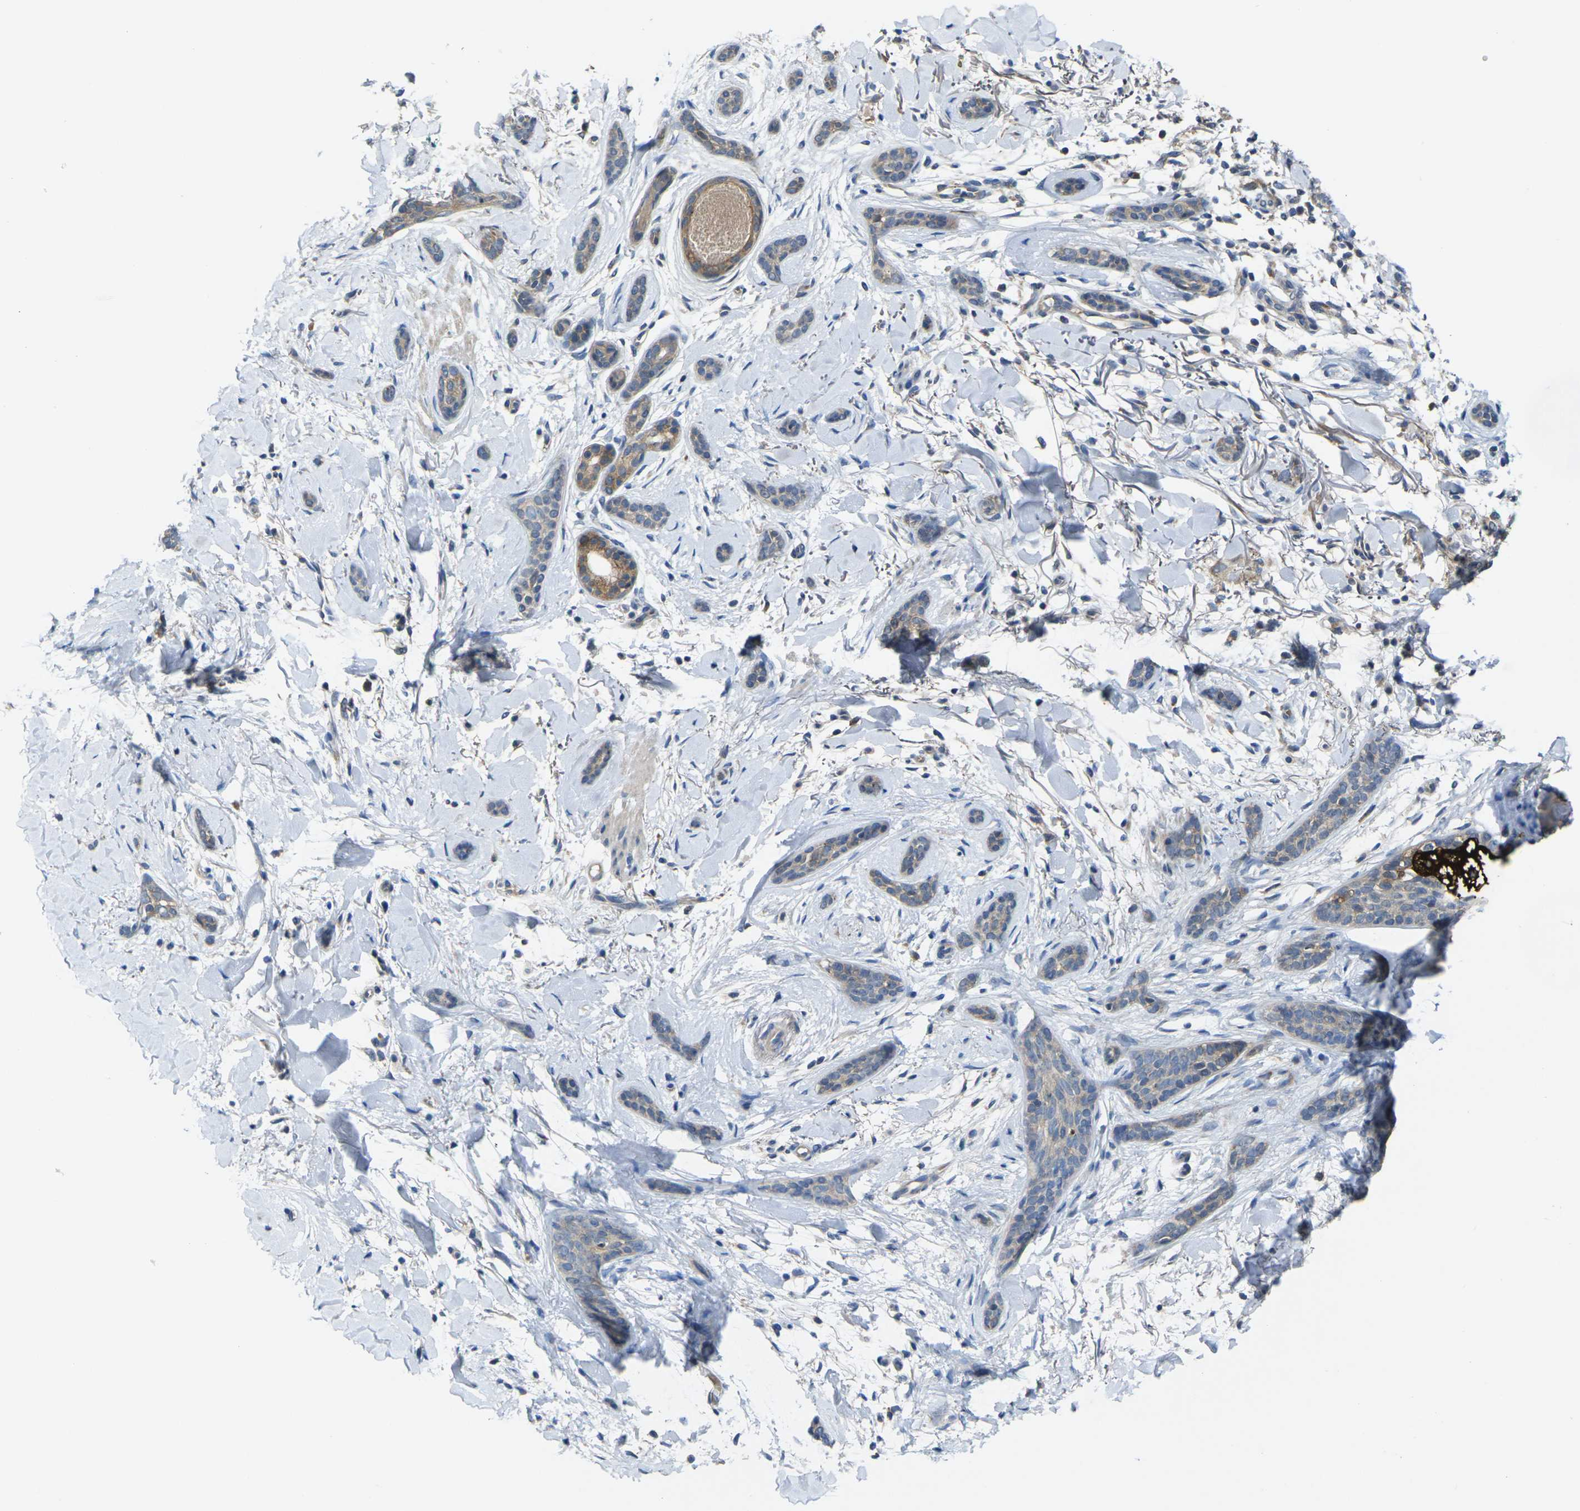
{"staining": {"intensity": "moderate", "quantity": "25%-75%", "location": "cytoplasmic/membranous"}, "tissue": "skin cancer", "cell_type": "Tumor cells", "image_type": "cancer", "snomed": [{"axis": "morphology", "description": "Basal cell carcinoma"}, {"axis": "topography", "description": "Skin"}], "caption": "Immunohistochemistry (IHC) staining of skin basal cell carcinoma, which demonstrates medium levels of moderate cytoplasmic/membranous staining in about 25%-75% of tumor cells indicating moderate cytoplasmic/membranous protein positivity. The staining was performed using DAB (3,3'-diaminobenzidine) (brown) for protein detection and nuclei were counterstained in hematoxylin (blue).", "gene": "GNA12", "patient": {"sex": "female", "age": 58}}